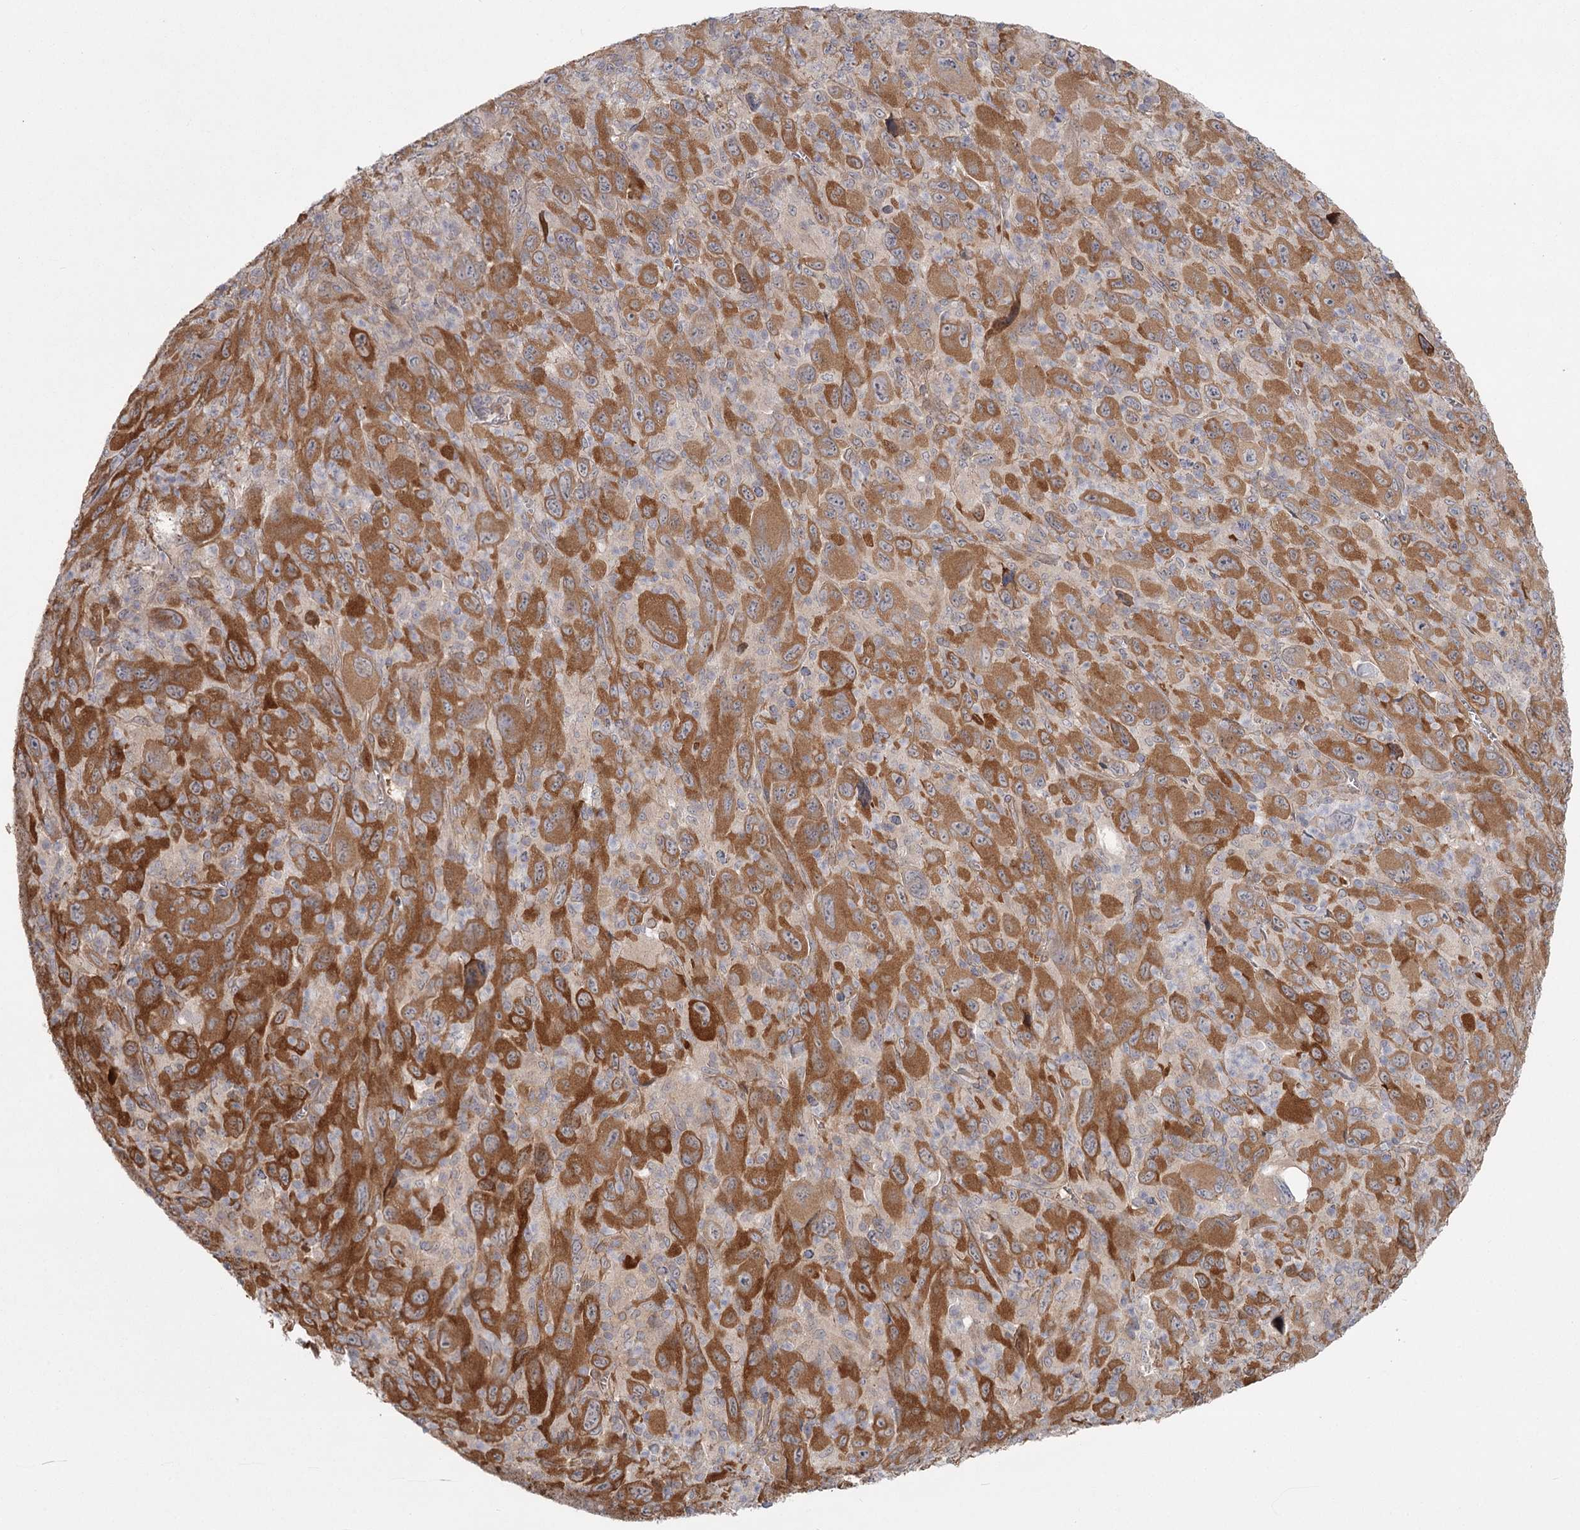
{"staining": {"intensity": "moderate", "quantity": ">75%", "location": "cytoplasmic/membranous"}, "tissue": "melanoma", "cell_type": "Tumor cells", "image_type": "cancer", "snomed": [{"axis": "morphology", "description": "Malignant melanoma, Metastatic site"}, {"axis": "topography", "description": "Skin"}], "caption": "Immunohistochemistry of melanoma demonstrates medium levels of moderate cytoplasmic/membranous staining in approximately >75% of tumor cells.", "gene": "CCNG2", "patient": {"sex": "female", "age": 56}}